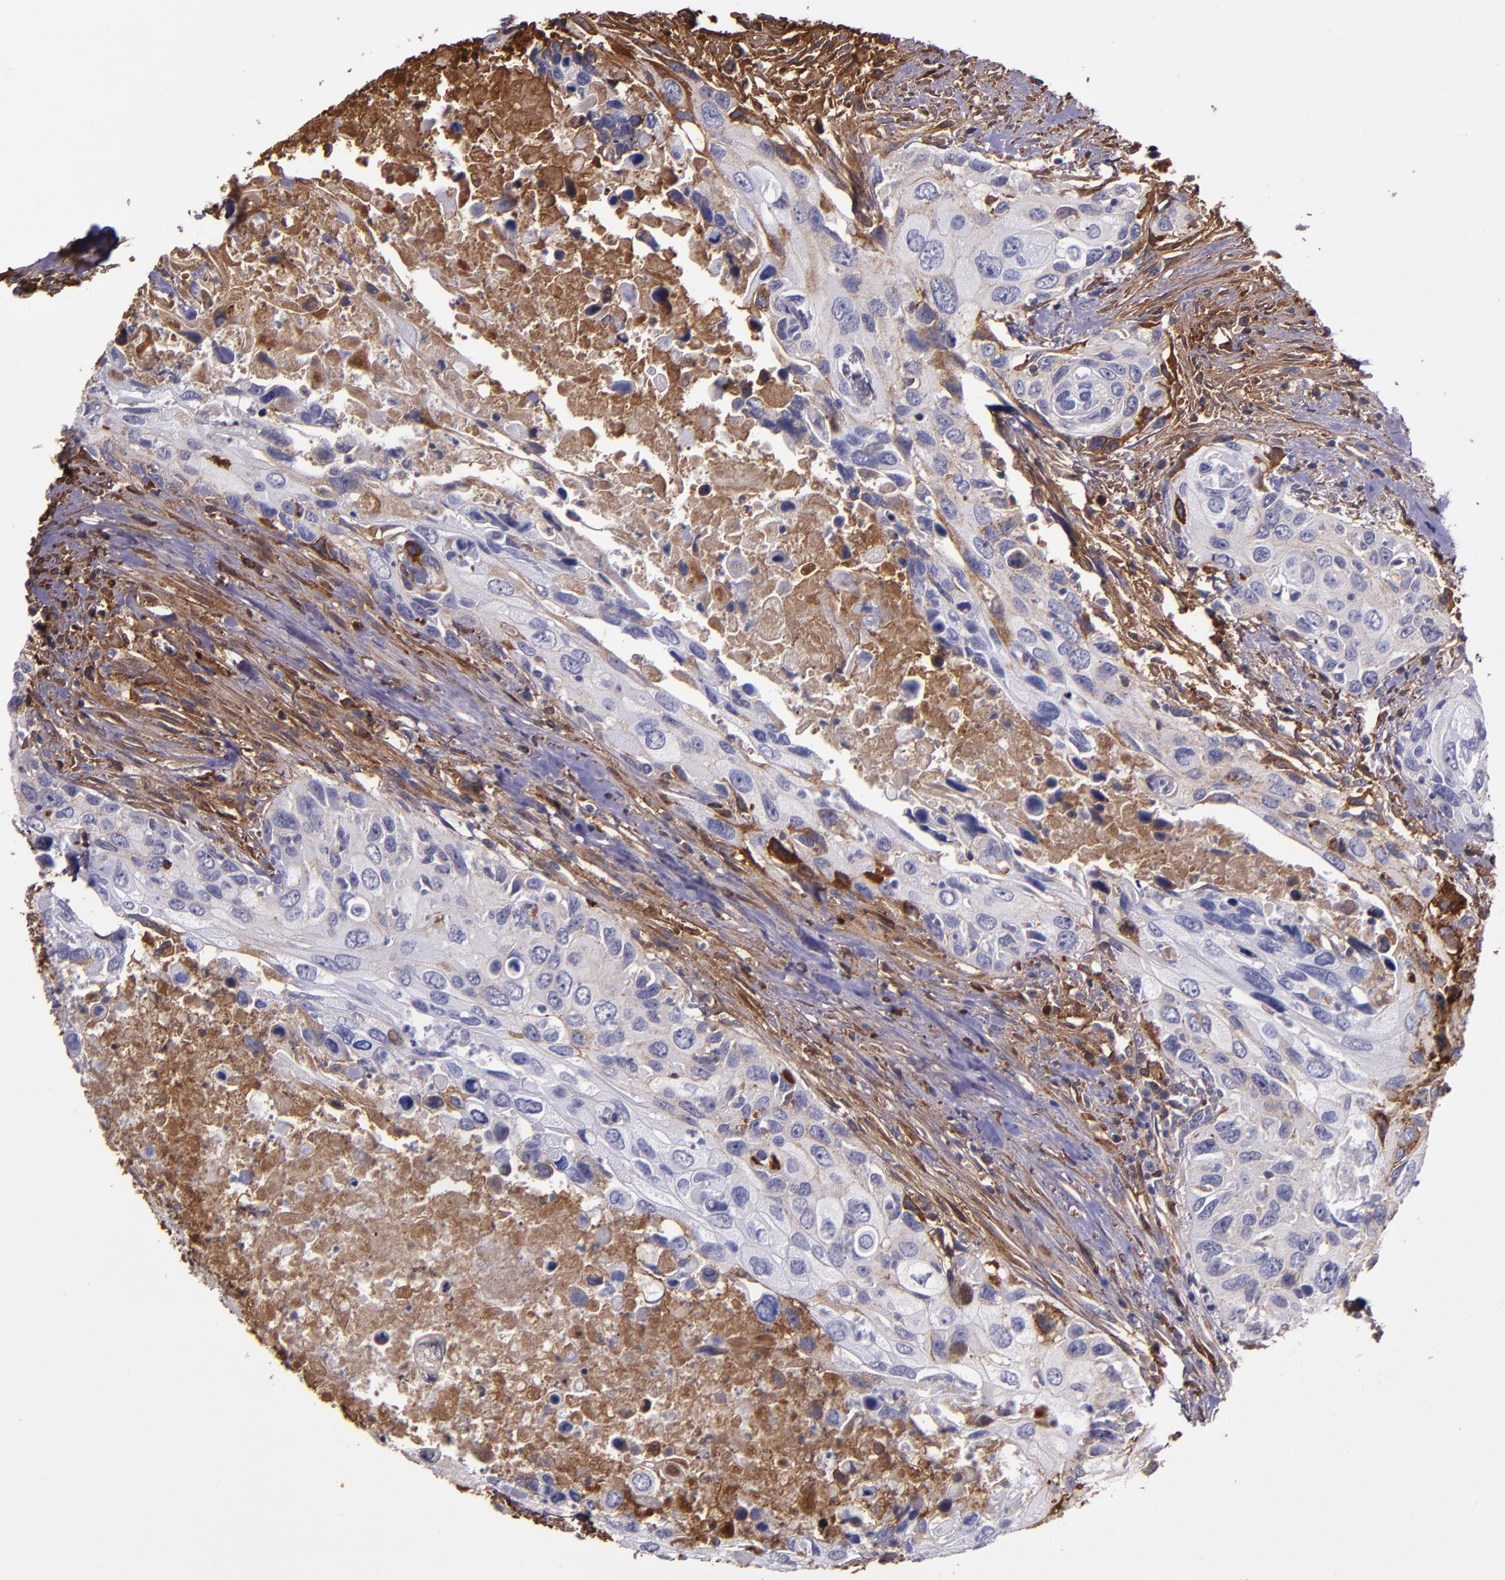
{"staining": {"intensity": "weak", "quantity": "25%-75%", "location": "cytoplasmic/membranous"}, "tissue": "urothelial cancer", "cell_type": "Tumor cells", "image_type": "cancer", "snomed": [{"axis": "morphology", "description": "Urothelial carcinoma, High grade"}, {"axis": "topography", "description": "Urinary bladder"}], "caption": "Weak cytoplasmic/membranous positivity is seen in approximately 25%-75% of tumor cells in urothelial cancer.", "gene": "A2M", "patient": {"sex": "male", "age": 71}}